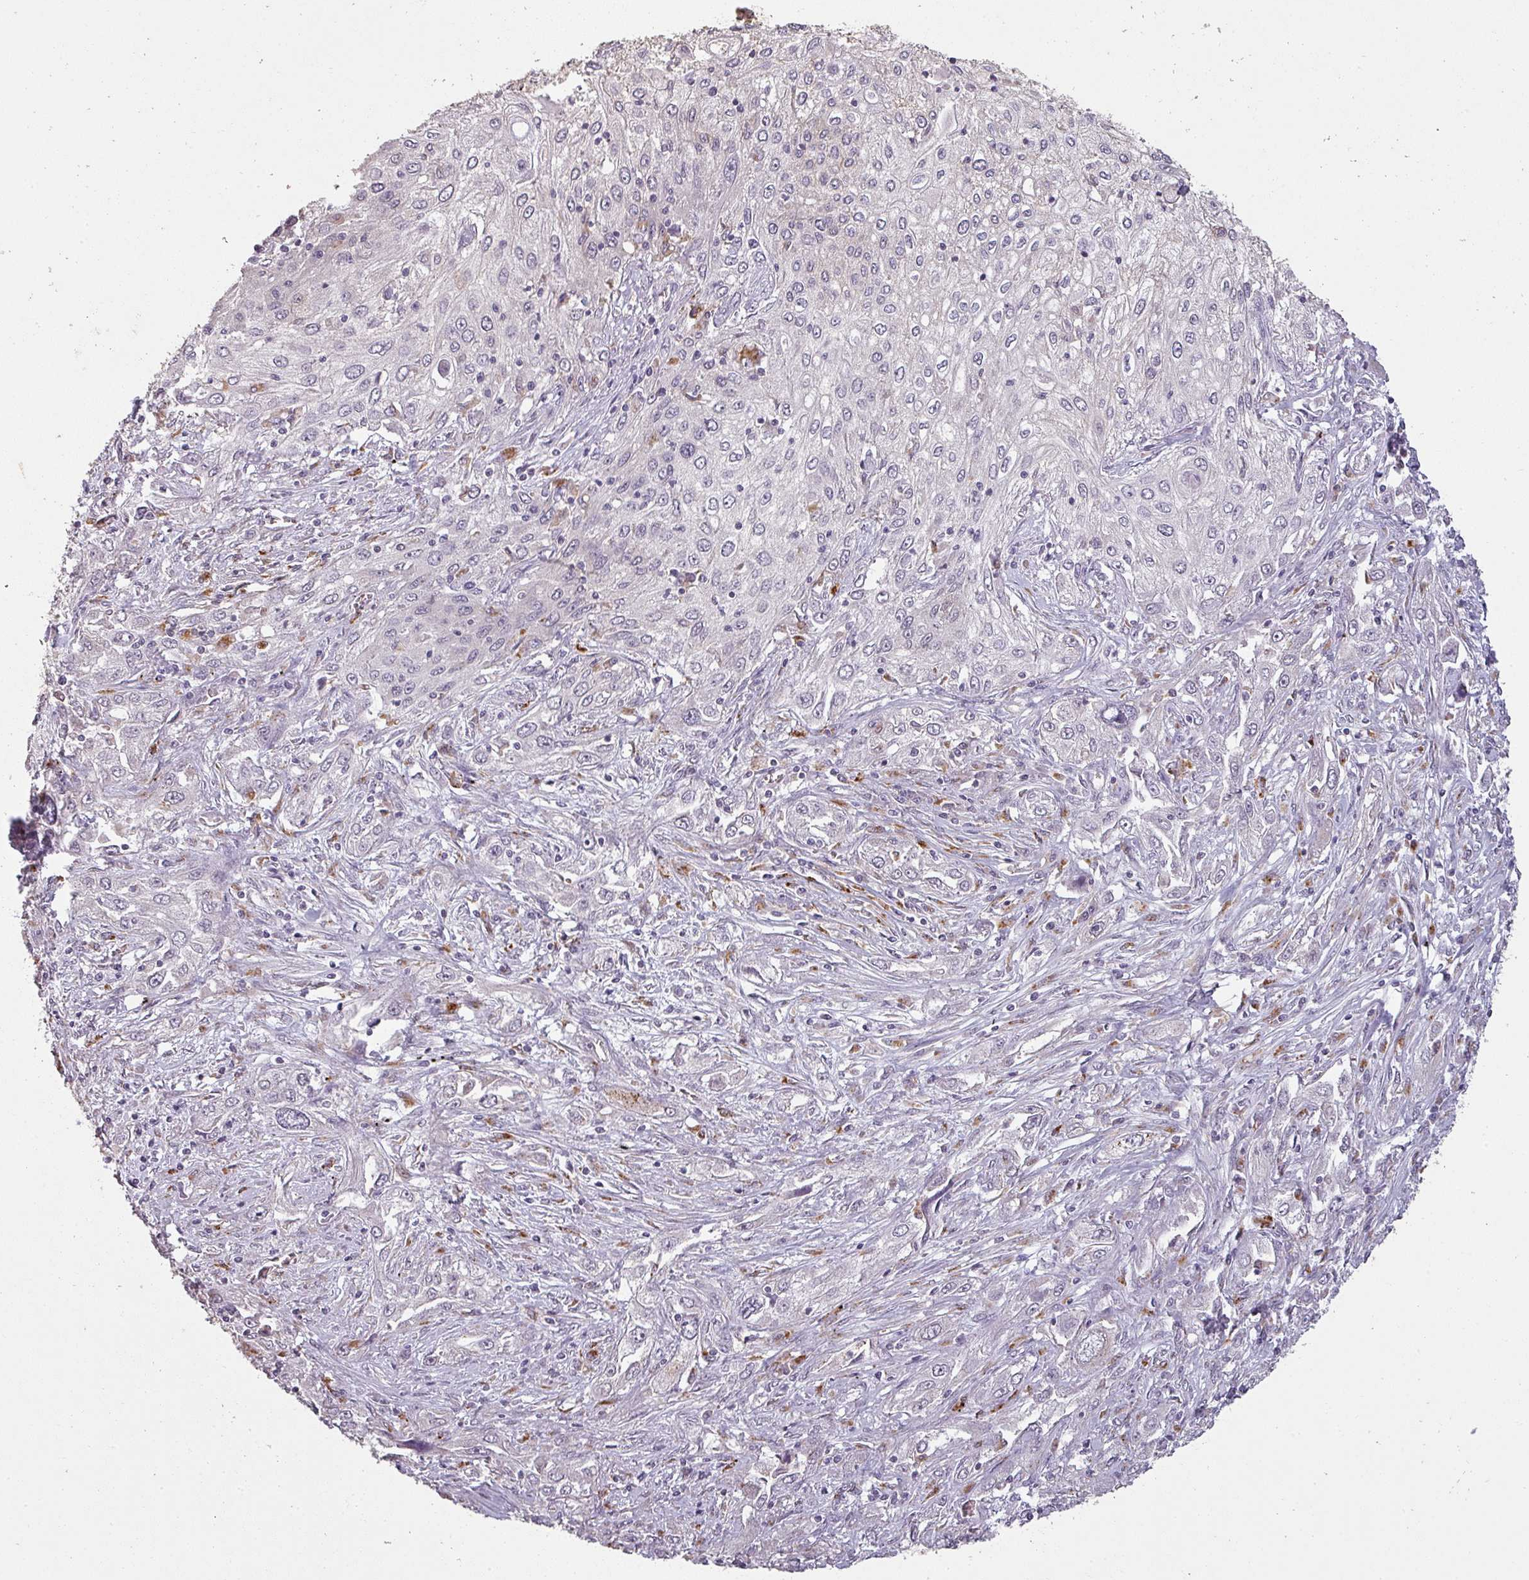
{"staining": {"intensity": "negative", "quantity": "none", "location": "none"}, "tissue": "lung cancer", "cell_type": "Tumor cells", "image_type": "cancer", "snomed": [{"axis": "morphology", "description": "Squamous cell carcinoma, NOS"}, {"axis": "topography", "description": "Lung"}], "caption": "Tumor cells show no significant protein positivity in lung squamous cell carcinoma.", "gene": "LYPLA1", "patient": {"sex": "female", "age": 69}}